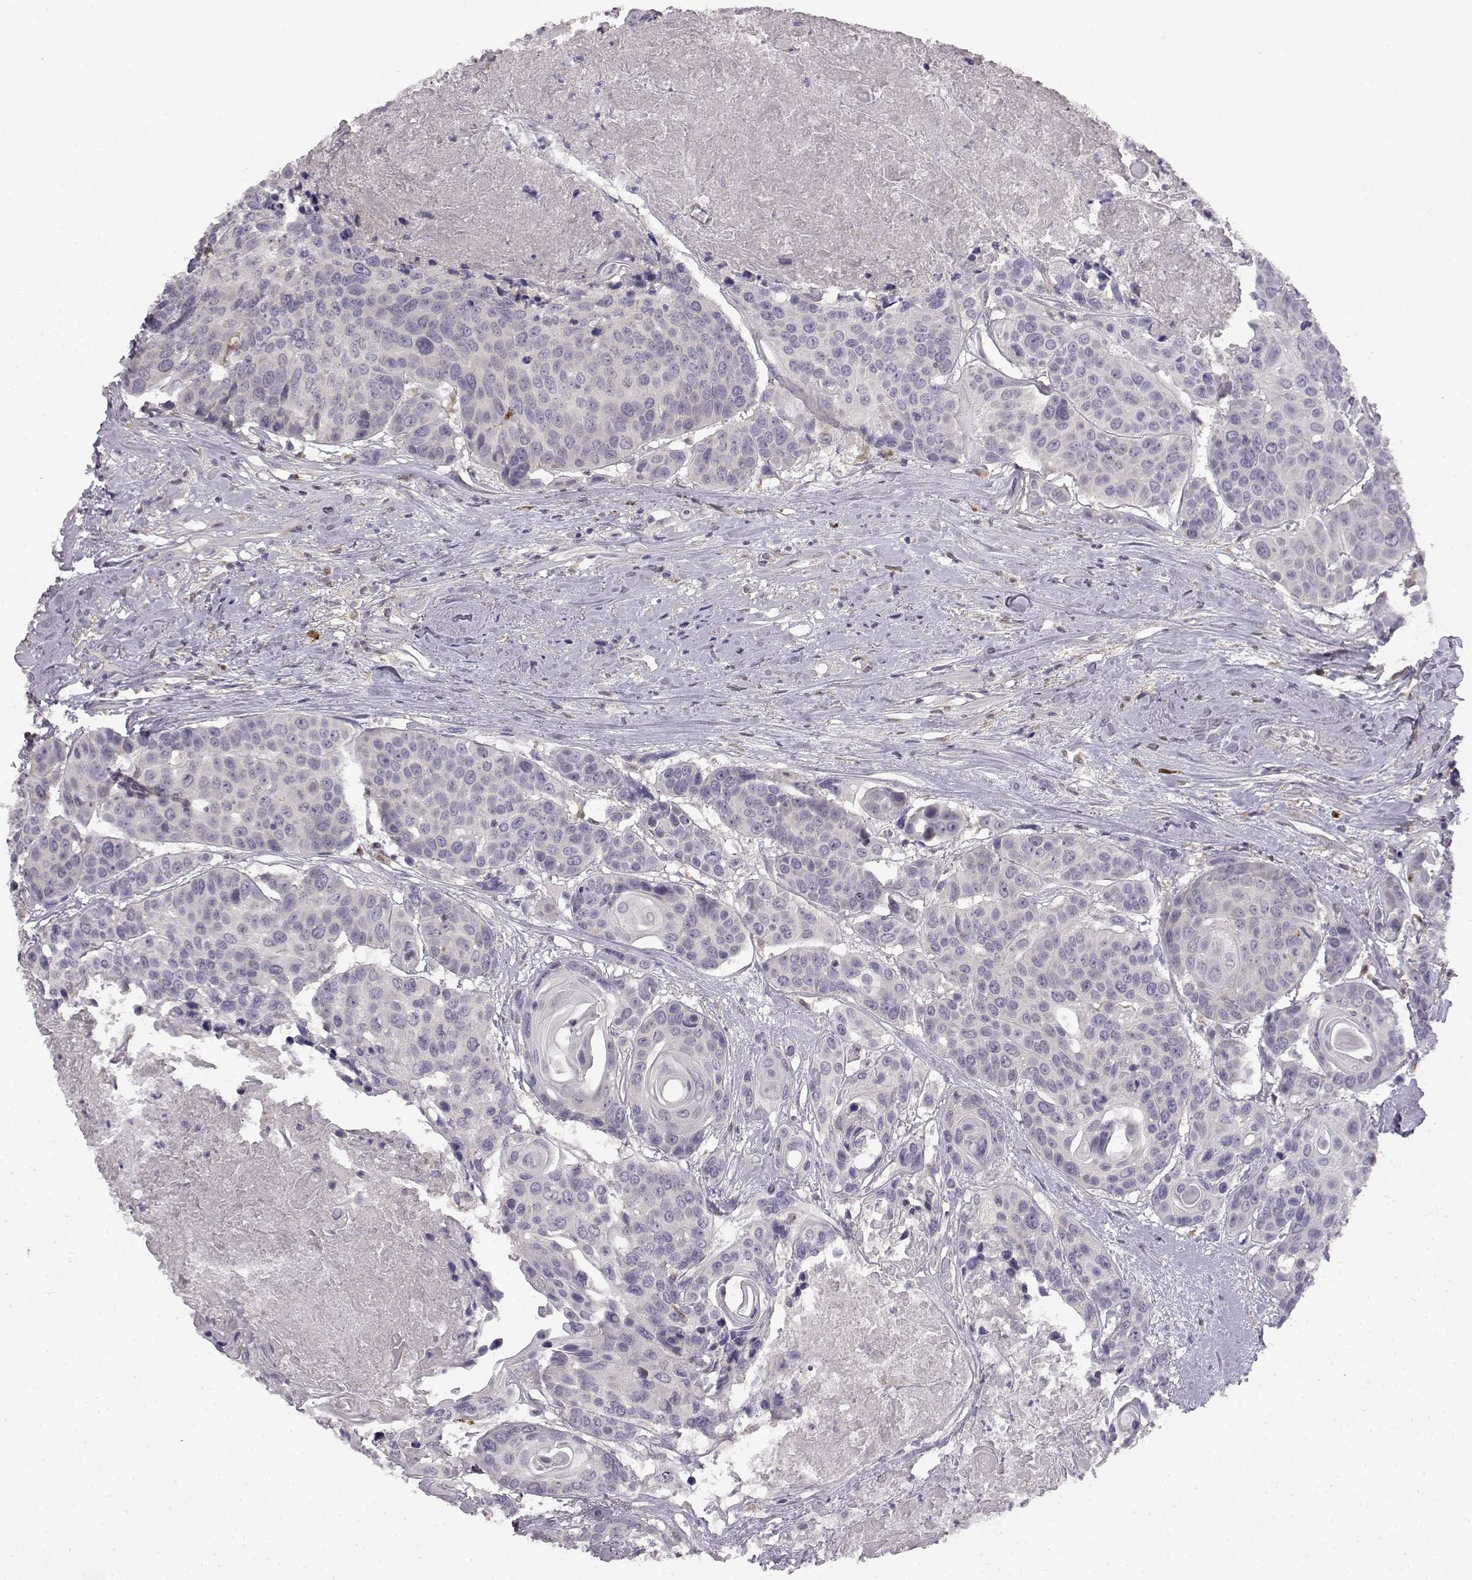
{"staining": {"intensity": "negative", "quantity": "none", "location": "none"}, "tissue": "head and neck cancer", "cell_type": "Tumor cells", "image_type": "cancer", "snomed": [{"axis": "morphology", "description": "Squamous cell carcinoma, NOS"}, {"axis": "topography", "description": "Oral tissue"}, {"axis": "topography", "description": "Head-Neck"}], "caption": "This histopathology image is of head and neck squamous cell carcinoma stained with IHC to label a protein in brown with the nuclei are counter-stained blue. There is no expression in tumor cells.", "gene": "SPAG17", "patient": {"sex": "male", "age": 56}}